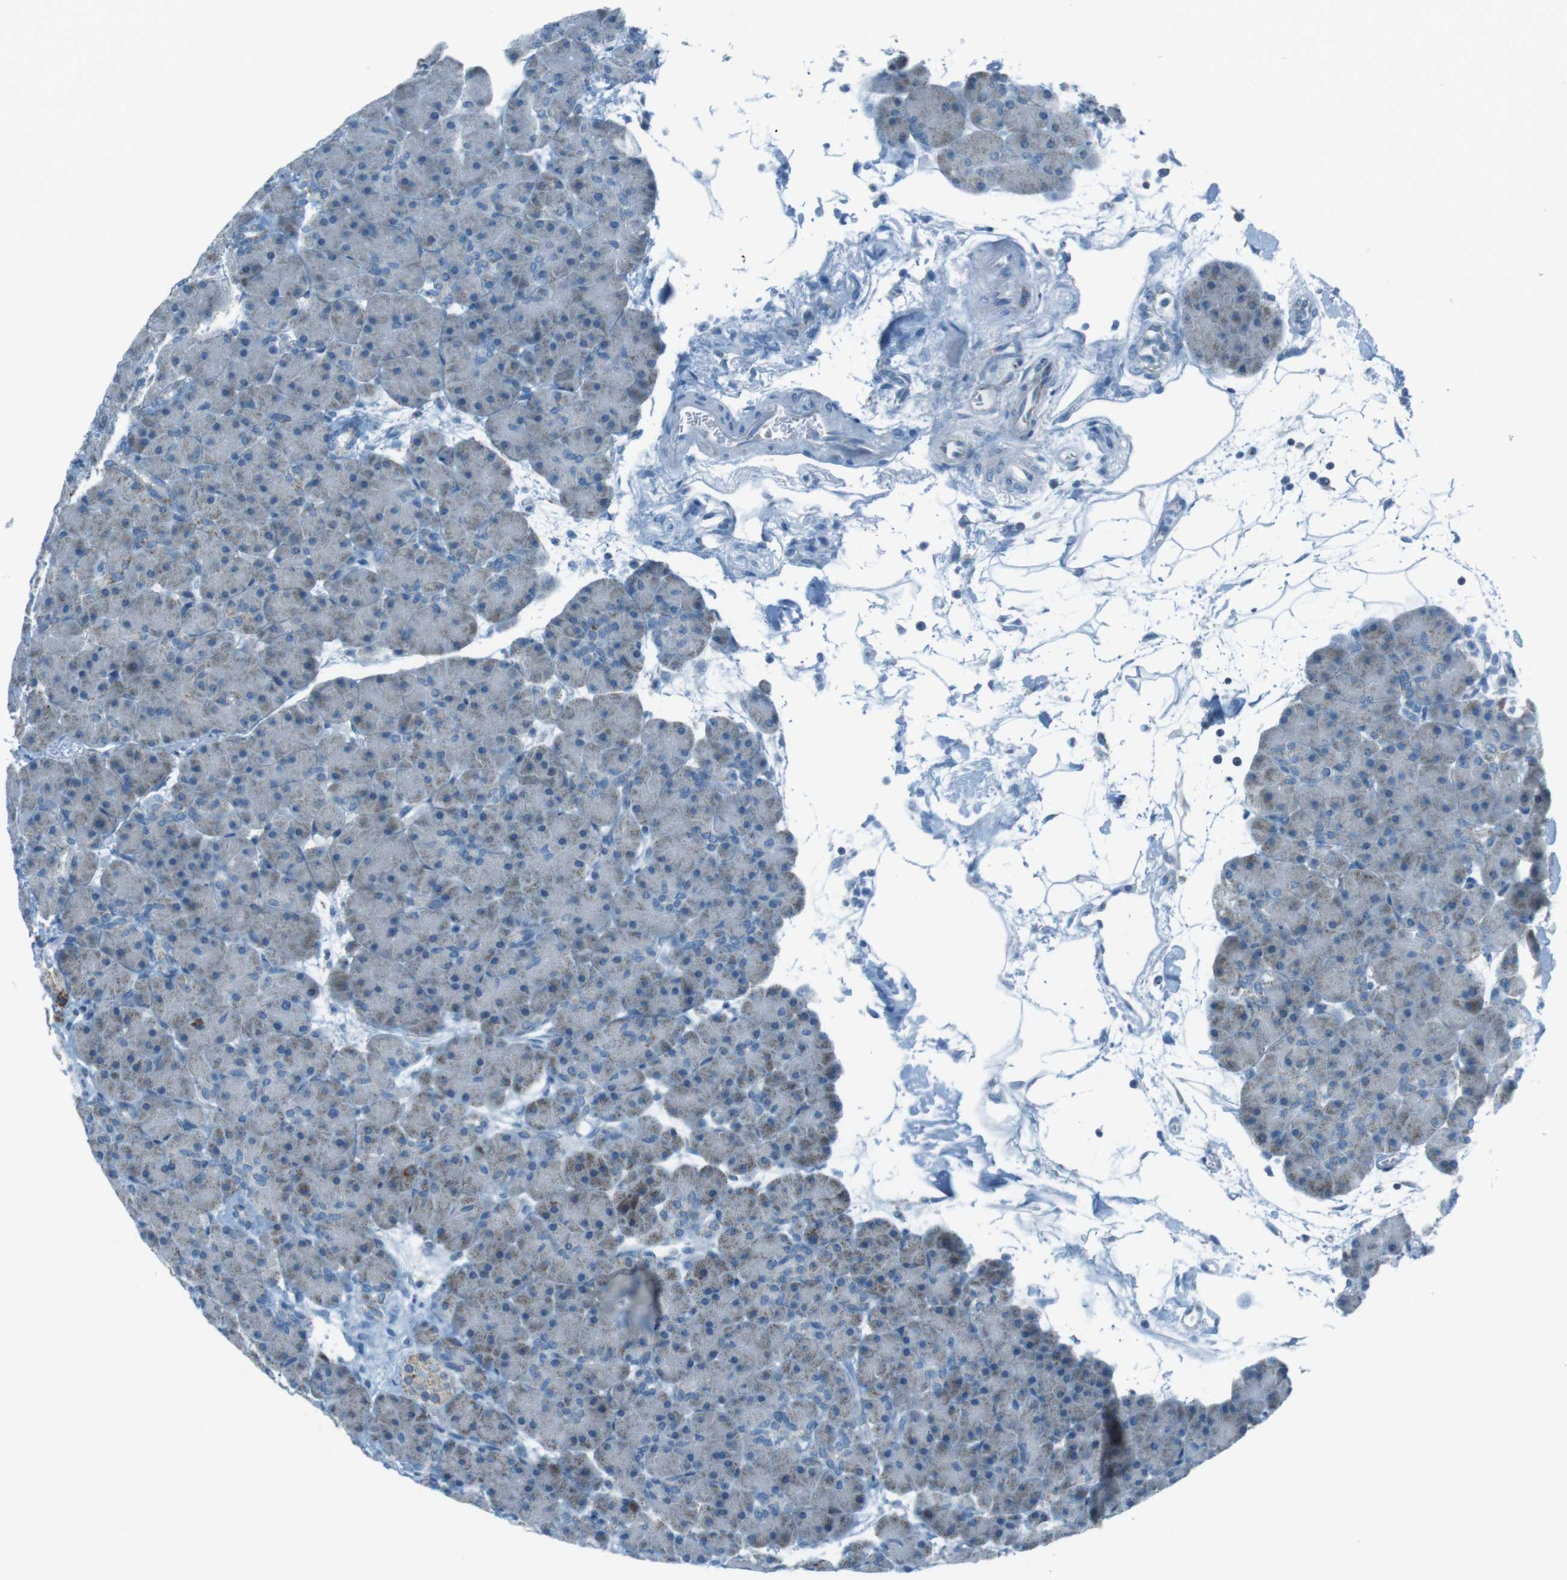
{"staining": {"intensity": "weak", "quantity": "<25%", "location": "cytoplasmic/membranous"}, "tissue": "pancreas", "cell_type": "Exocrine glandular cells", "image_type": "normal", "snomed": [{"axis": "morphology", "description": "Normal tissue, NOS"}, {"axis": "topography", "description": "Pancreas"}], "caption": "High power microscopy histopathology image of an immunohistochemistry image of normal pancreas, revealing no significant positivity in exocrine glandular cells. (DAB IHC visualized using brightfield microscopy, high magnification).", "gene": "DNAJA3", "patient": {"sex": "male", "age": 66}}